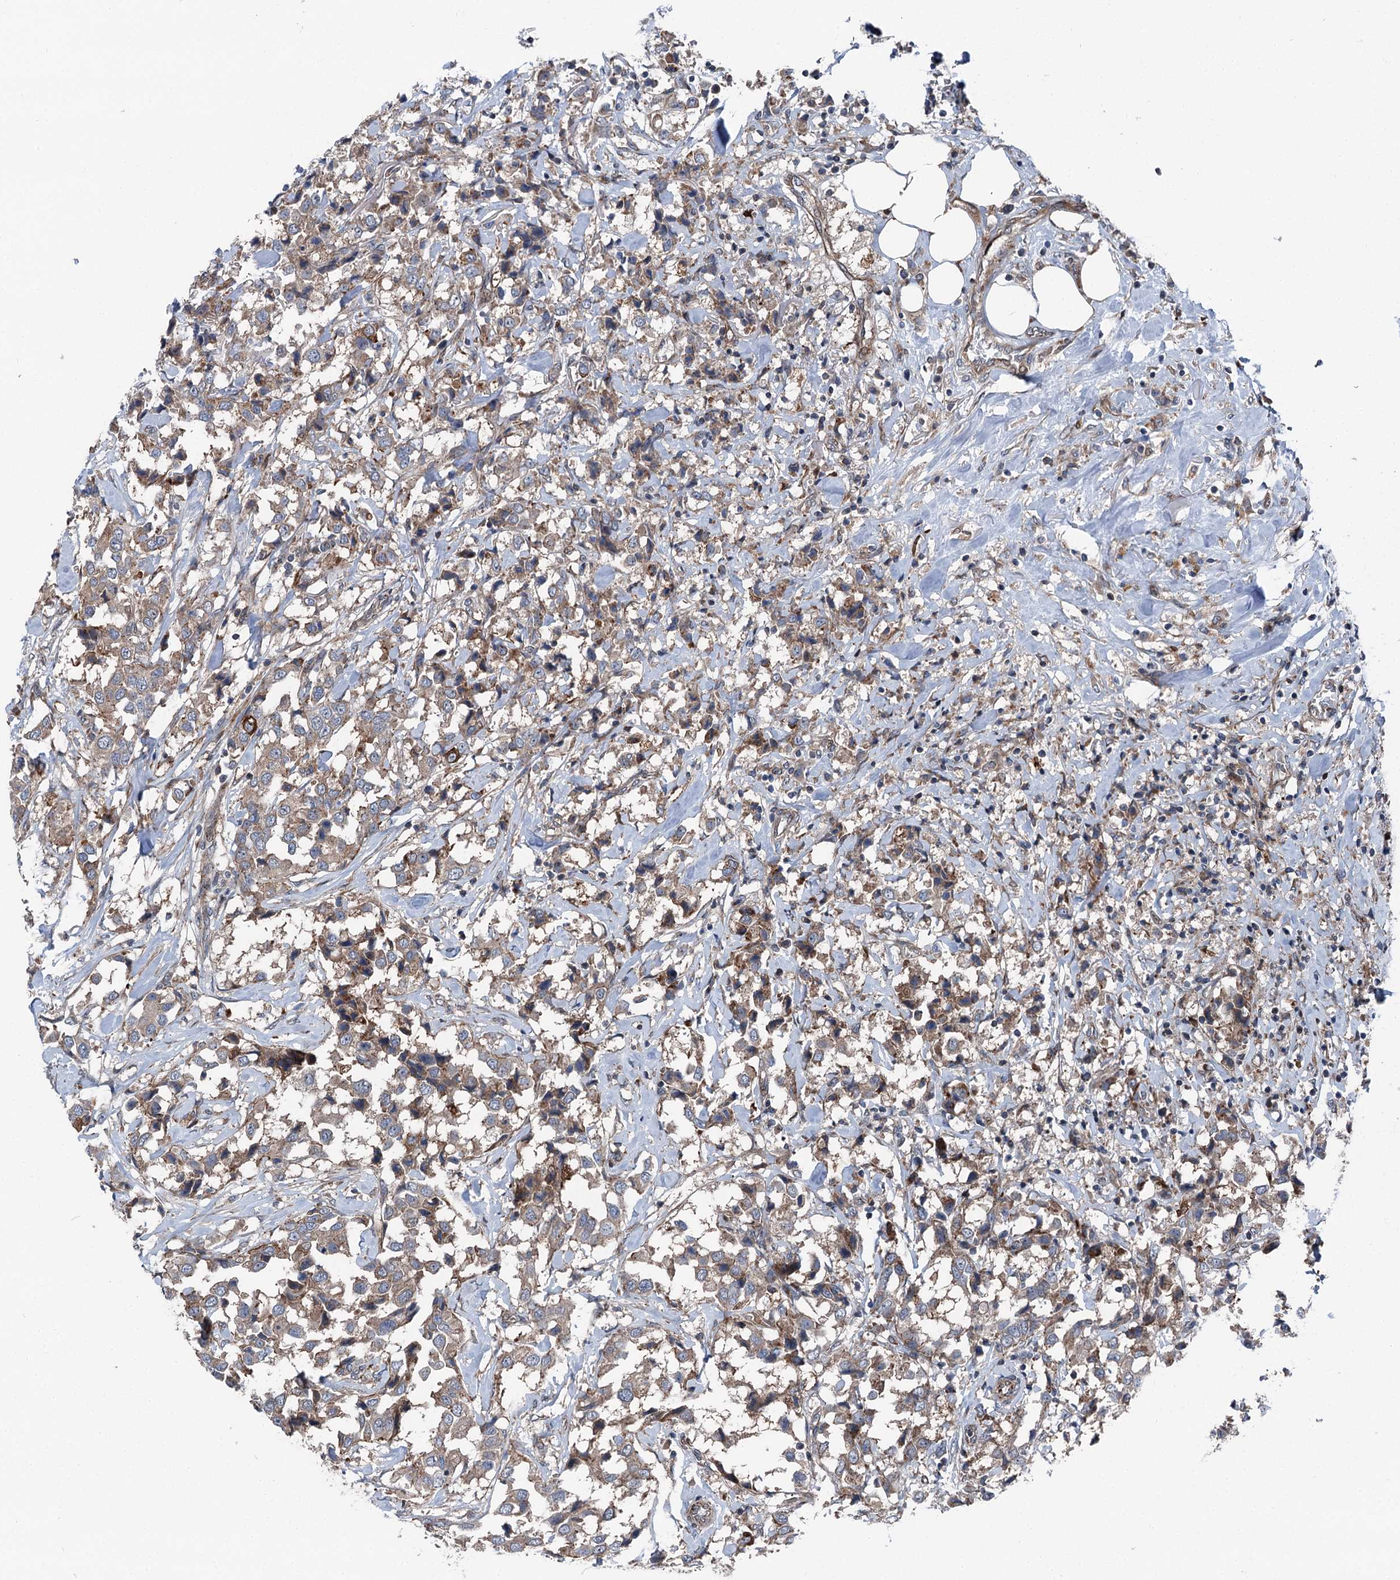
{"staining": {"intensity": "weak", "quantity": ">75%", "location": "cytoplasmic/membranous"}, "tissue": "breast cancer", "cell_type": "Tumor cells", "image_type": "cancer", "snomed": [{"axis": "morphology", "description": "Duct carcinoma"}, {"axis": "topography", "description": "Breast"}], "caption": "Infiltrating ductal carcinoma (breast) stained for a protein shows weak cytoplasmic/membranous positivity in tumor cells.", "gene": "POLR1D", "patient": {"sex": "female", "age": 80}}